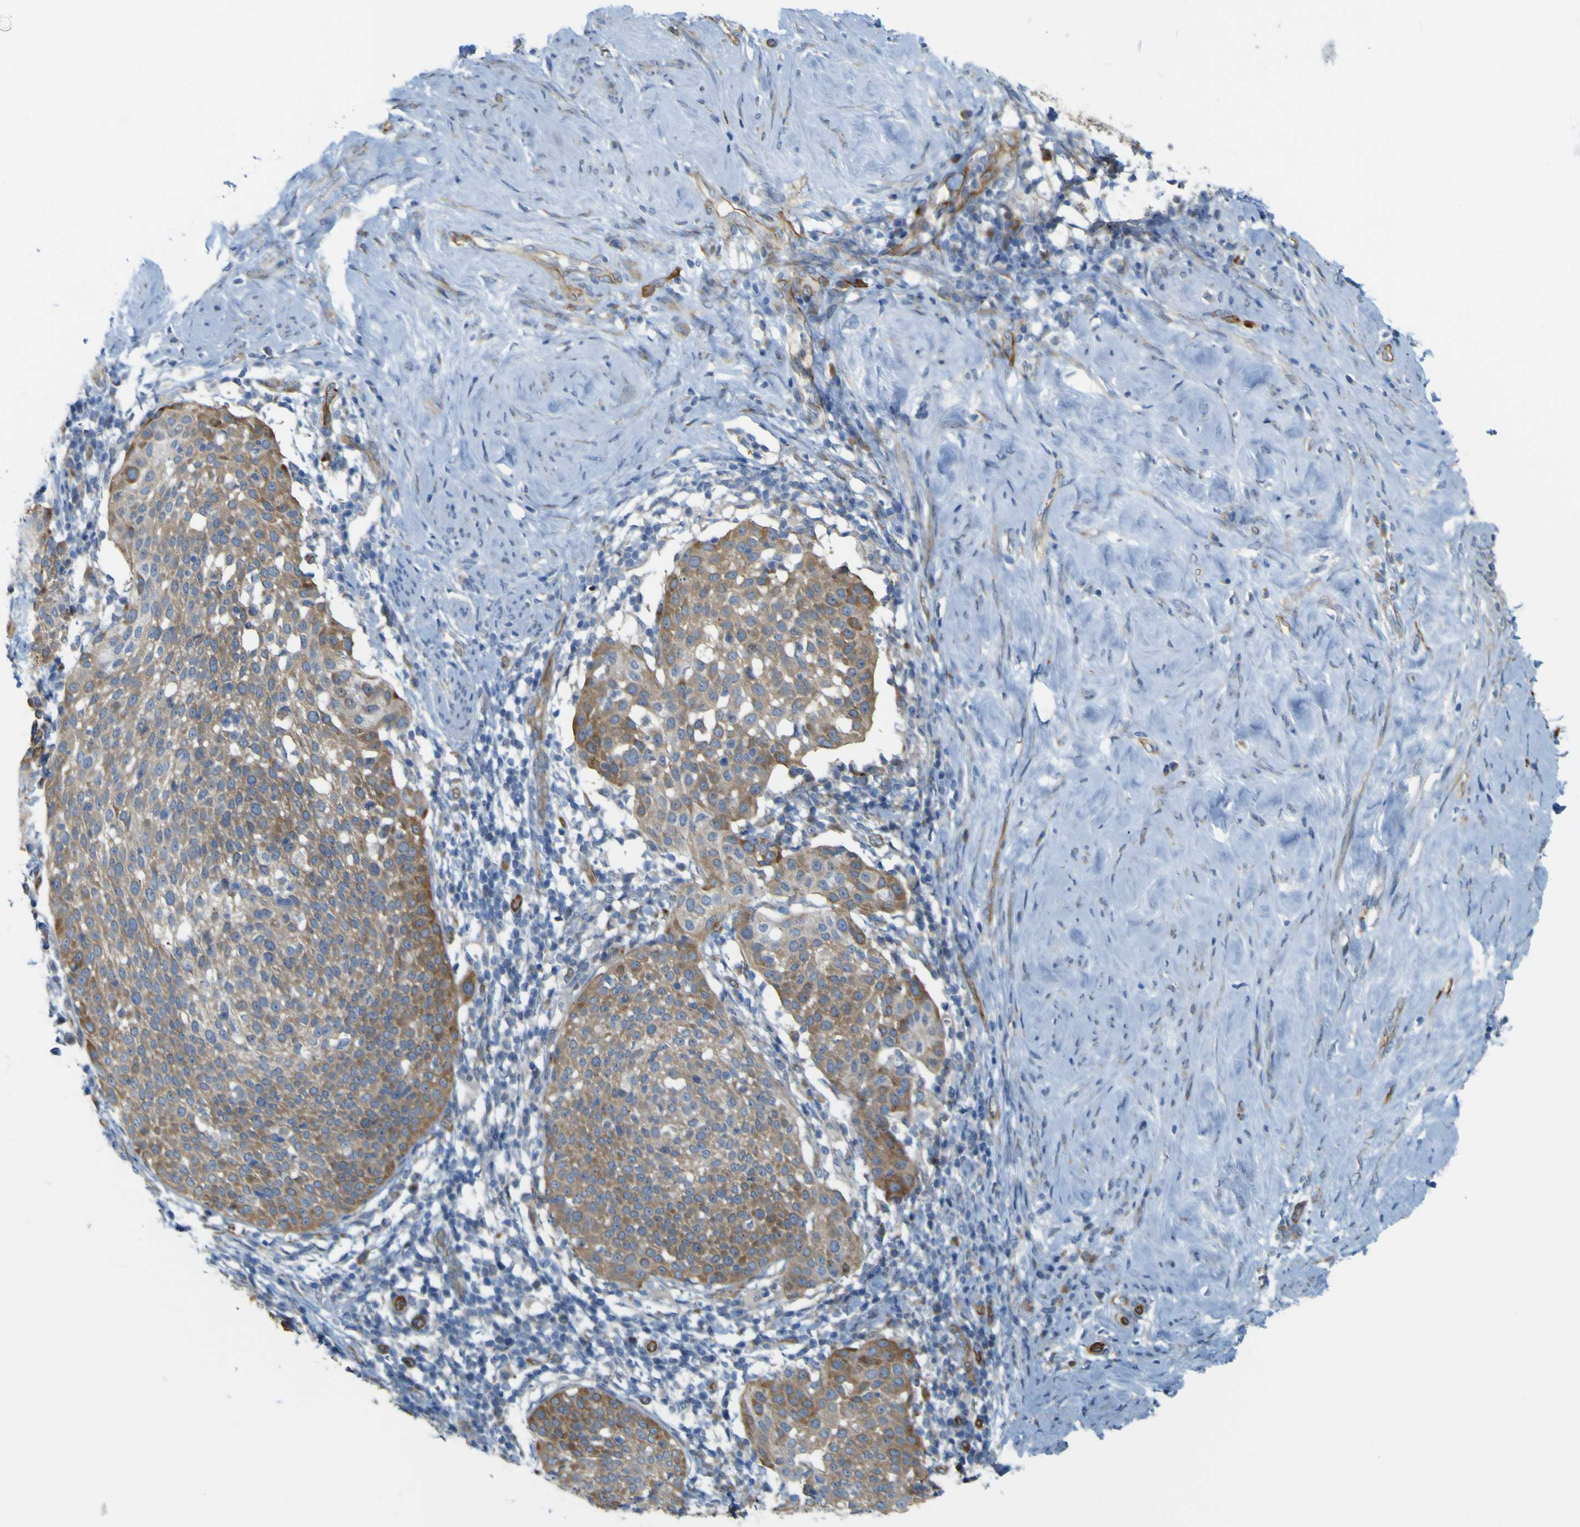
{"staining": {"intensity": "moderate", "quantity": ">75%", "location": "cytoplasmic/membranous"}, "tissue": "cervical cancer", "cell_type": "Tumor cells", "image_type": "cancer", "snomed": [{"axis": "morphology", "description": "Squamous cell carcinoma, NOS"}, {"axis": "topography", "description": "Cervix"}], "caption": "Tumor cells display medium levels of moderate cytoplasmic/membranous staining in approximately >75% of cells in cervical cancer.", "gene": "JPH1", "patient": {"sex": "female", "age": 51}}